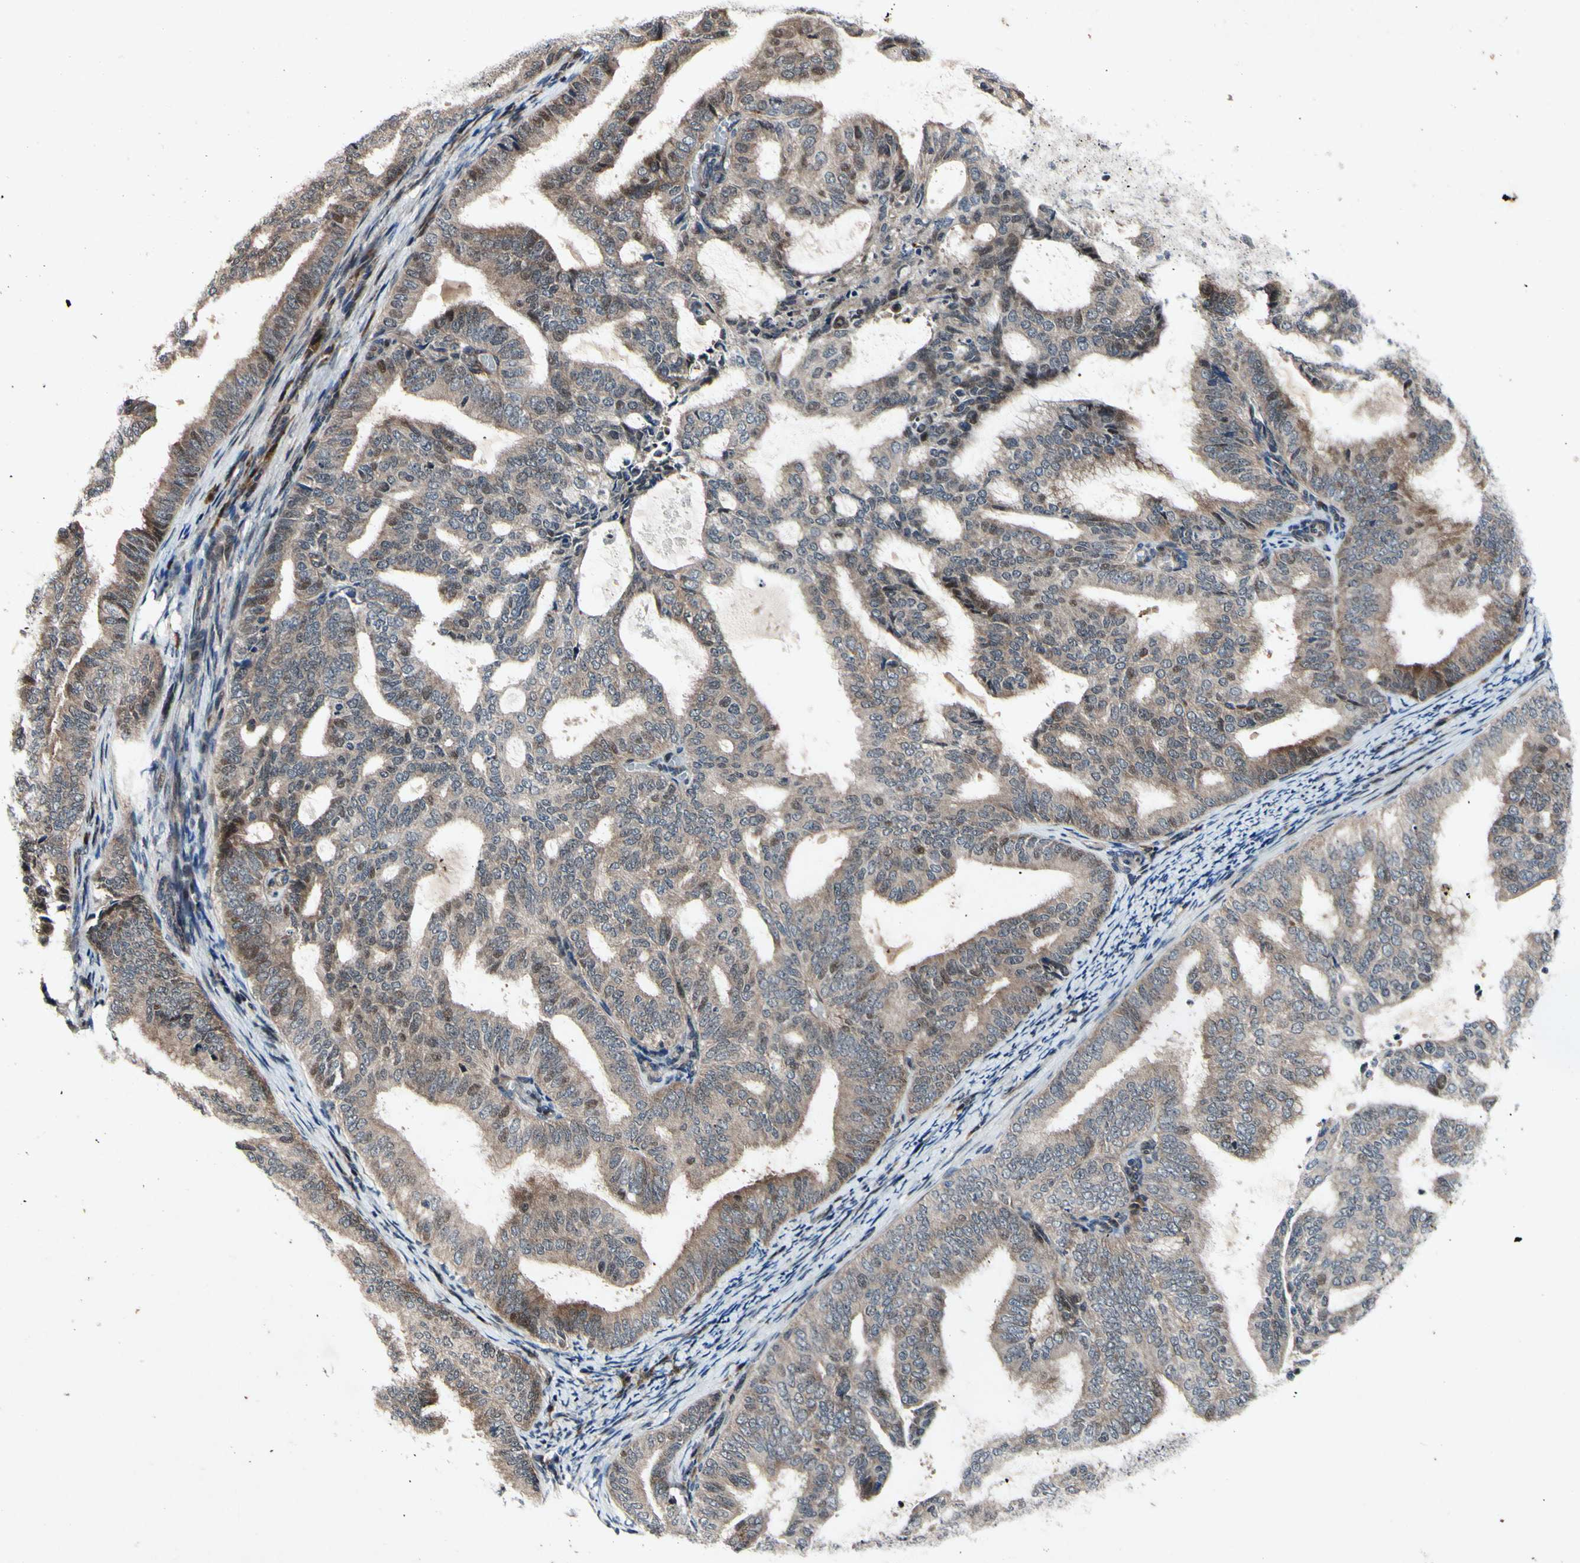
{"staining": {"intensity": "moderate", "quantity": ">75%", "location": "cytoplasmic/membranous"}, "tissue": "endometrial cancer", "cell_type": "Tumor cells", "image_type": "cancer", "snomed": [{"axis": "morphology", "description": "Adenocarcinoma, NOS"}, {"axis": "topography", "description": "Endometrium"}], "caption": "This is a photomicrograph of immunohistochemistry (IHC) staining of endometrial adenocarcinoma, which shows moderate expression in the cytoplasmic/membranous of tumor cells.", "gene": "CSNK1E", "patient": {"sex": "female", "age": 58}}